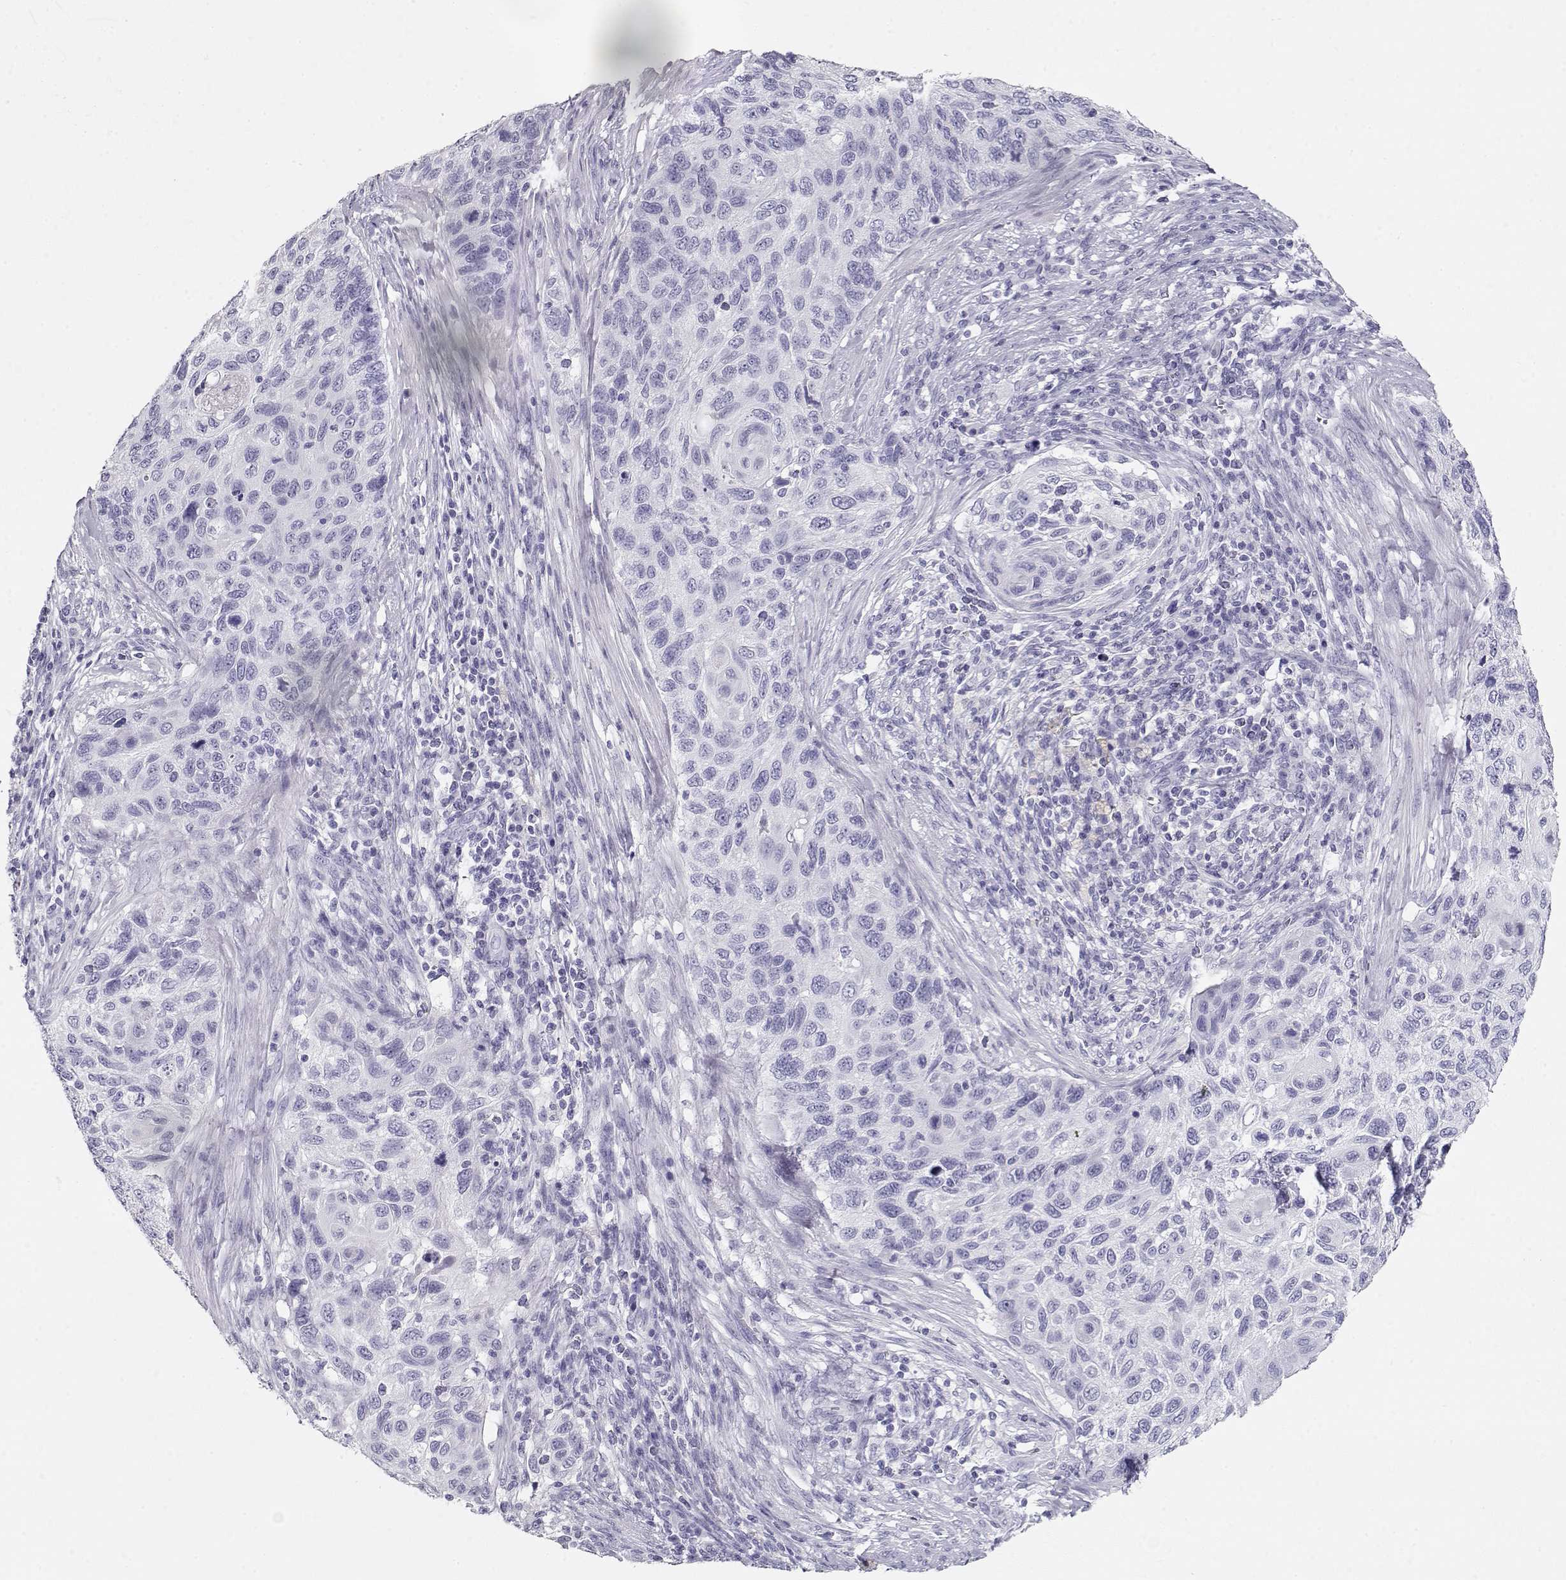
{"staining": {"intensity": "negative", "quantity": "none", "location": "none"}, "tissue": "cervical cancer", "cell_type": "Tumor cells", "image_type": "cancer", "snomed": [{"axis": "morphology", "description": "Squamous cell carcinoma, NOS"}, {"axis": "topography", "description": "Cervix"}], "caption": "Immunohistochemistry image of human cervical squamous cell carcinoma stained for a protein (brown), which exhibits no expression in tumor cells.", "gene": "MAGEC1", "patient": {"sex": "female", "age": 70}}